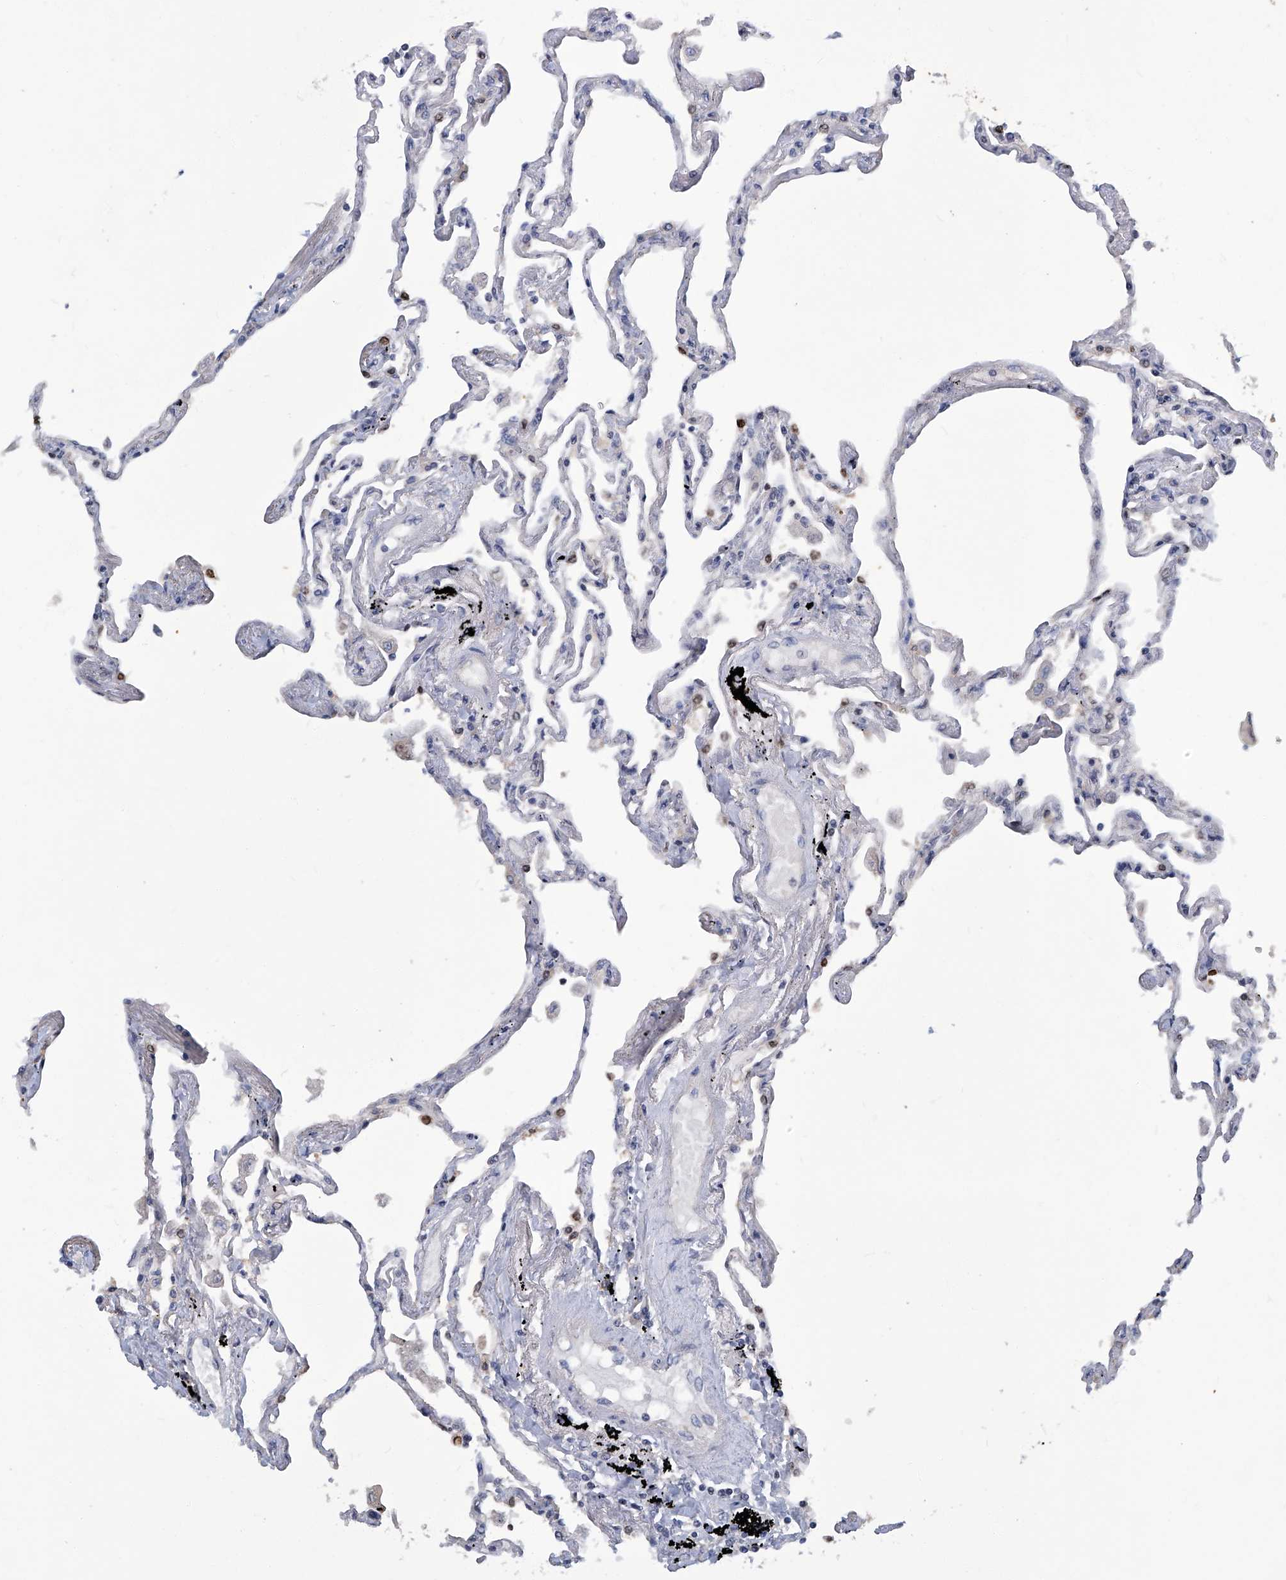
{"staining": {"intensity": "negative", "quantity": "none", "location": "none"}, "tissue": "lung", "cell_type": "Alveolar cells", "image_type": "normal", "snomed": [{"axis": "morphology", "description": "Normal tissue, NOS"}, {"axis": "topography", "description": "Lung"}], "caption": "IHC image of unremarkable lung: human lung stained with DAB reveals no significant protein expression in alveolar cells. Nuclei are stained in blue.", "gene": "TGFBR1", "patient": {"sex": "female", "age": 67}}